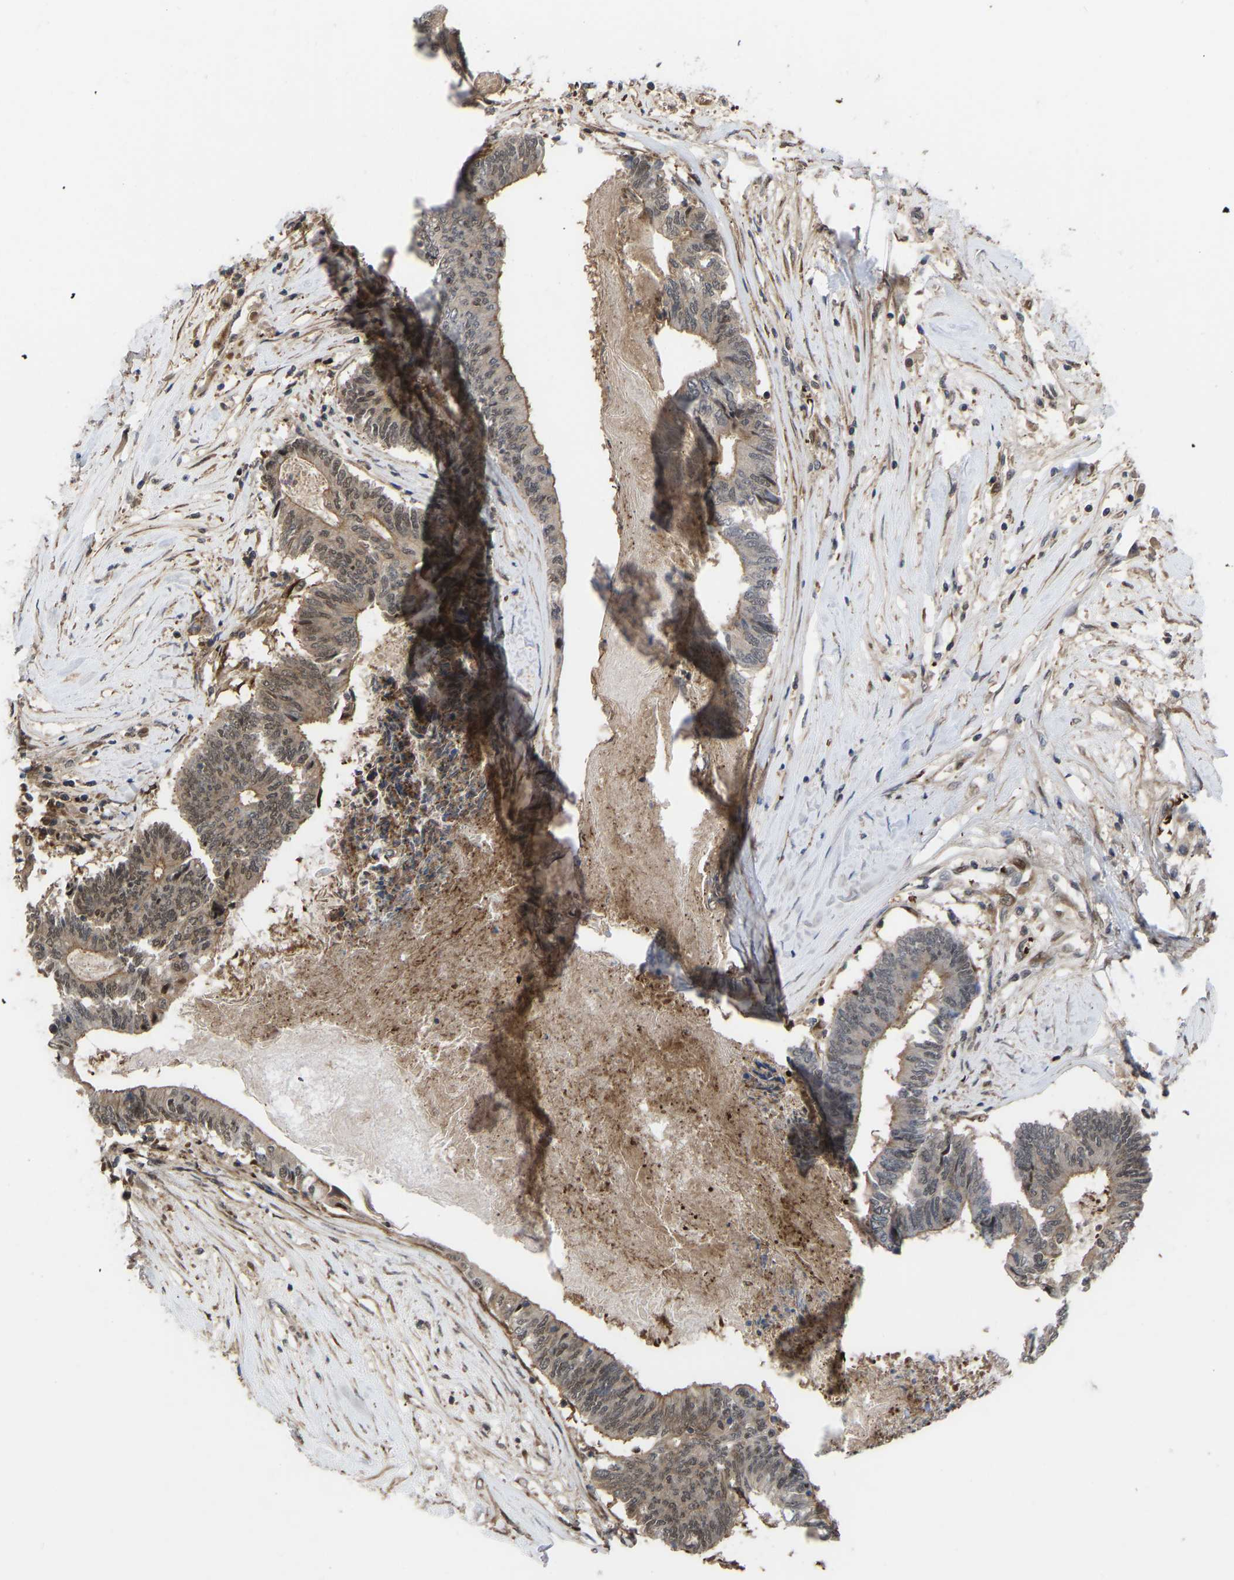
{"staining": {"intensity": "moderate", "quantity": ">75%", "location": "cytoplasmic/membranous,nuclear"}, "tissue": "colorectal cancer", "cell_type": "Tumor cells", "image_type": "cancer", "snomed": [{"axis": "morphology", "description": "Adenocarcinoma, NOS"}, {"axis": "topography", "description": "Rectum"}], "caption": "Approximately >75% of tumor cells in human colorectal cancer demonstrate moderate cytoplasmic/membranous and nuclear protein expression as visualized by brown immunohistochemical staining.", "gene": "CYP7B1", "patient": {"sex": "male", "age": 63}}